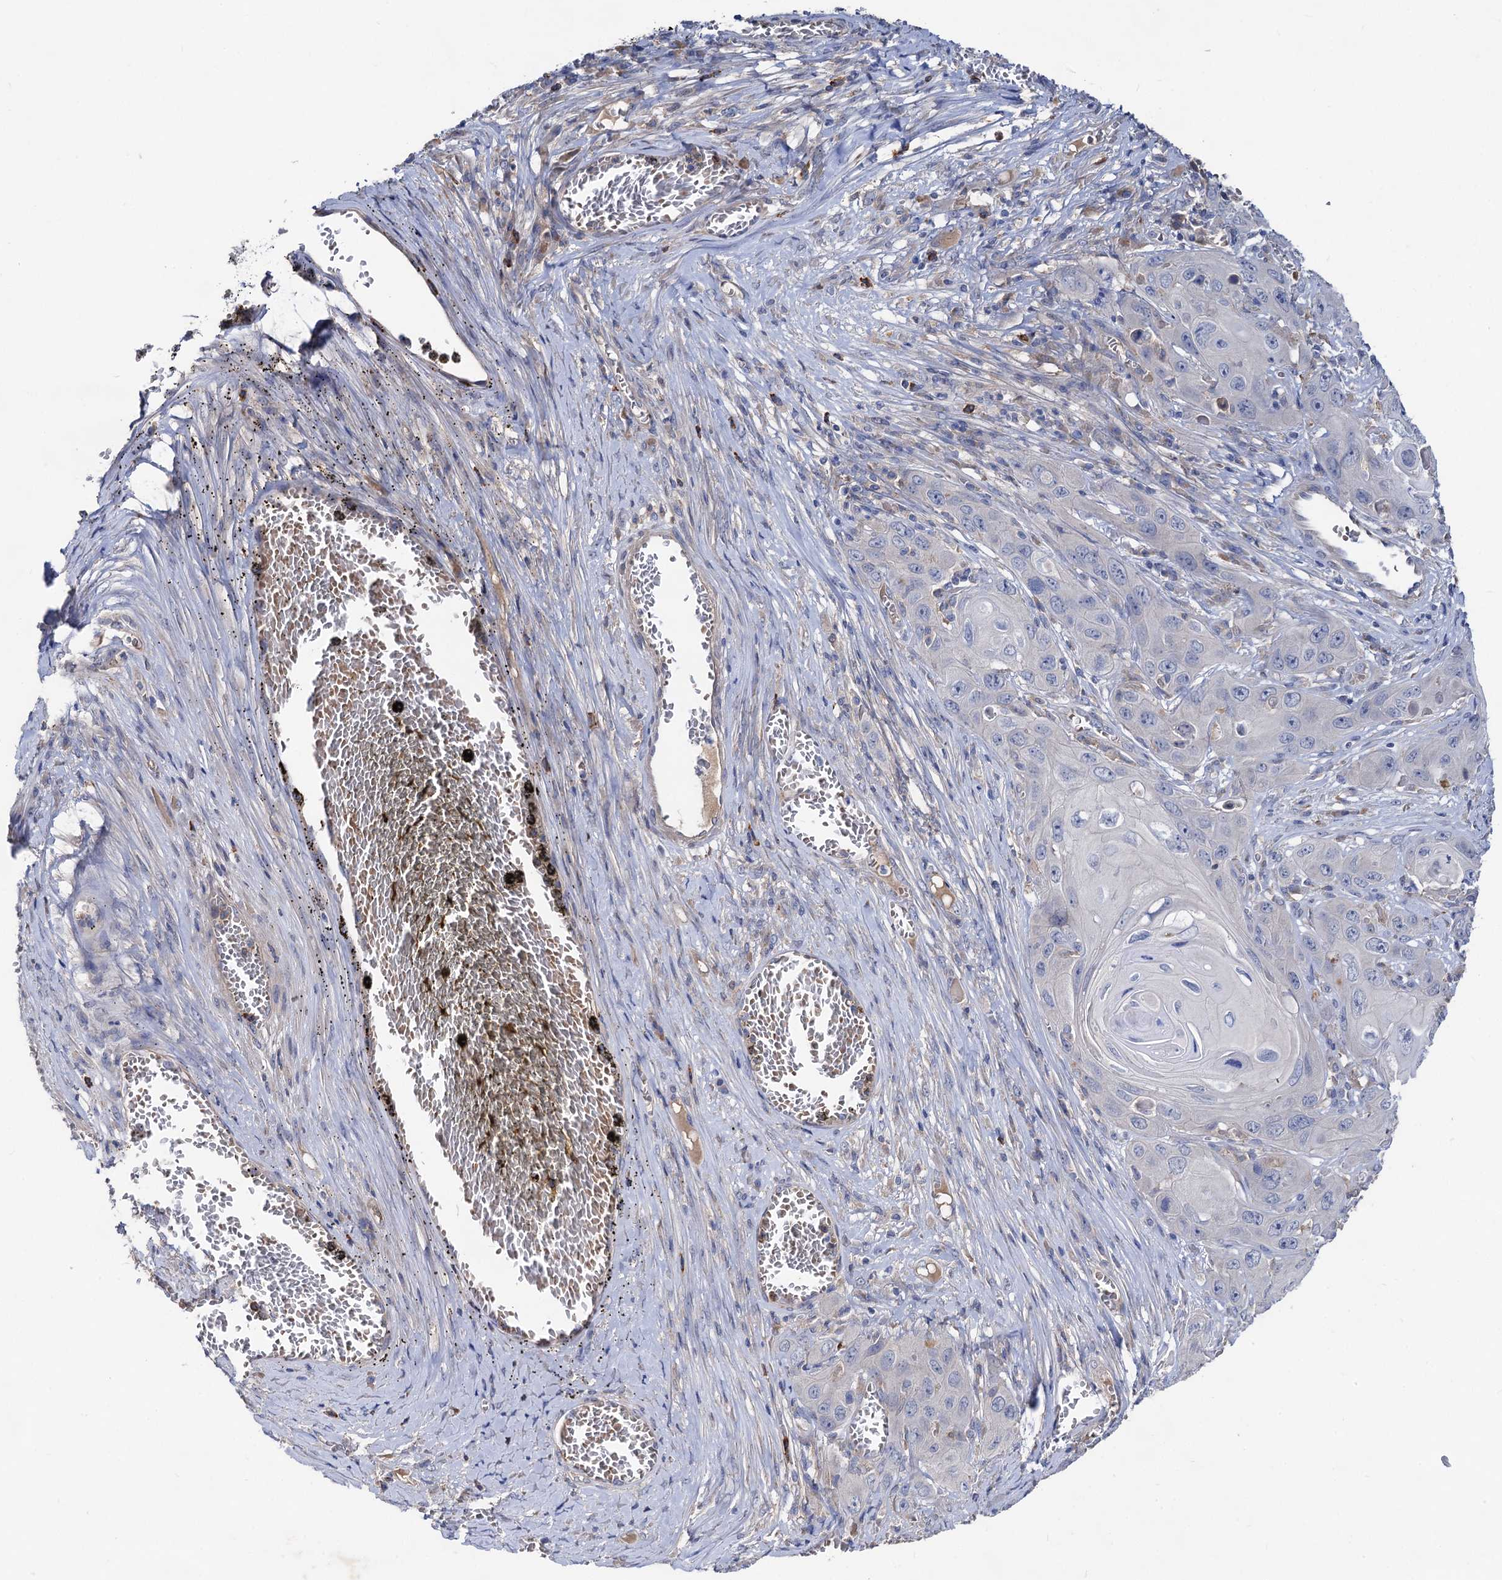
{"staining": {"intensity": "negative", "quantity": "none", "location": "none"}, "tissue": "skin cancer", "cell_type": "Tumor cells", "image_type": "cancer", "snomed": [{"axis": "morphology", "description": "Squamous cell carcinoma, NOS"}, {"axis": "topography", "description": "Skin"}], "caption": "Image shows no protein positivity in tumor cells of skin cancer tissue.", "gene": "HVCN1", "patient": {"sex": "male", "age": 55}}